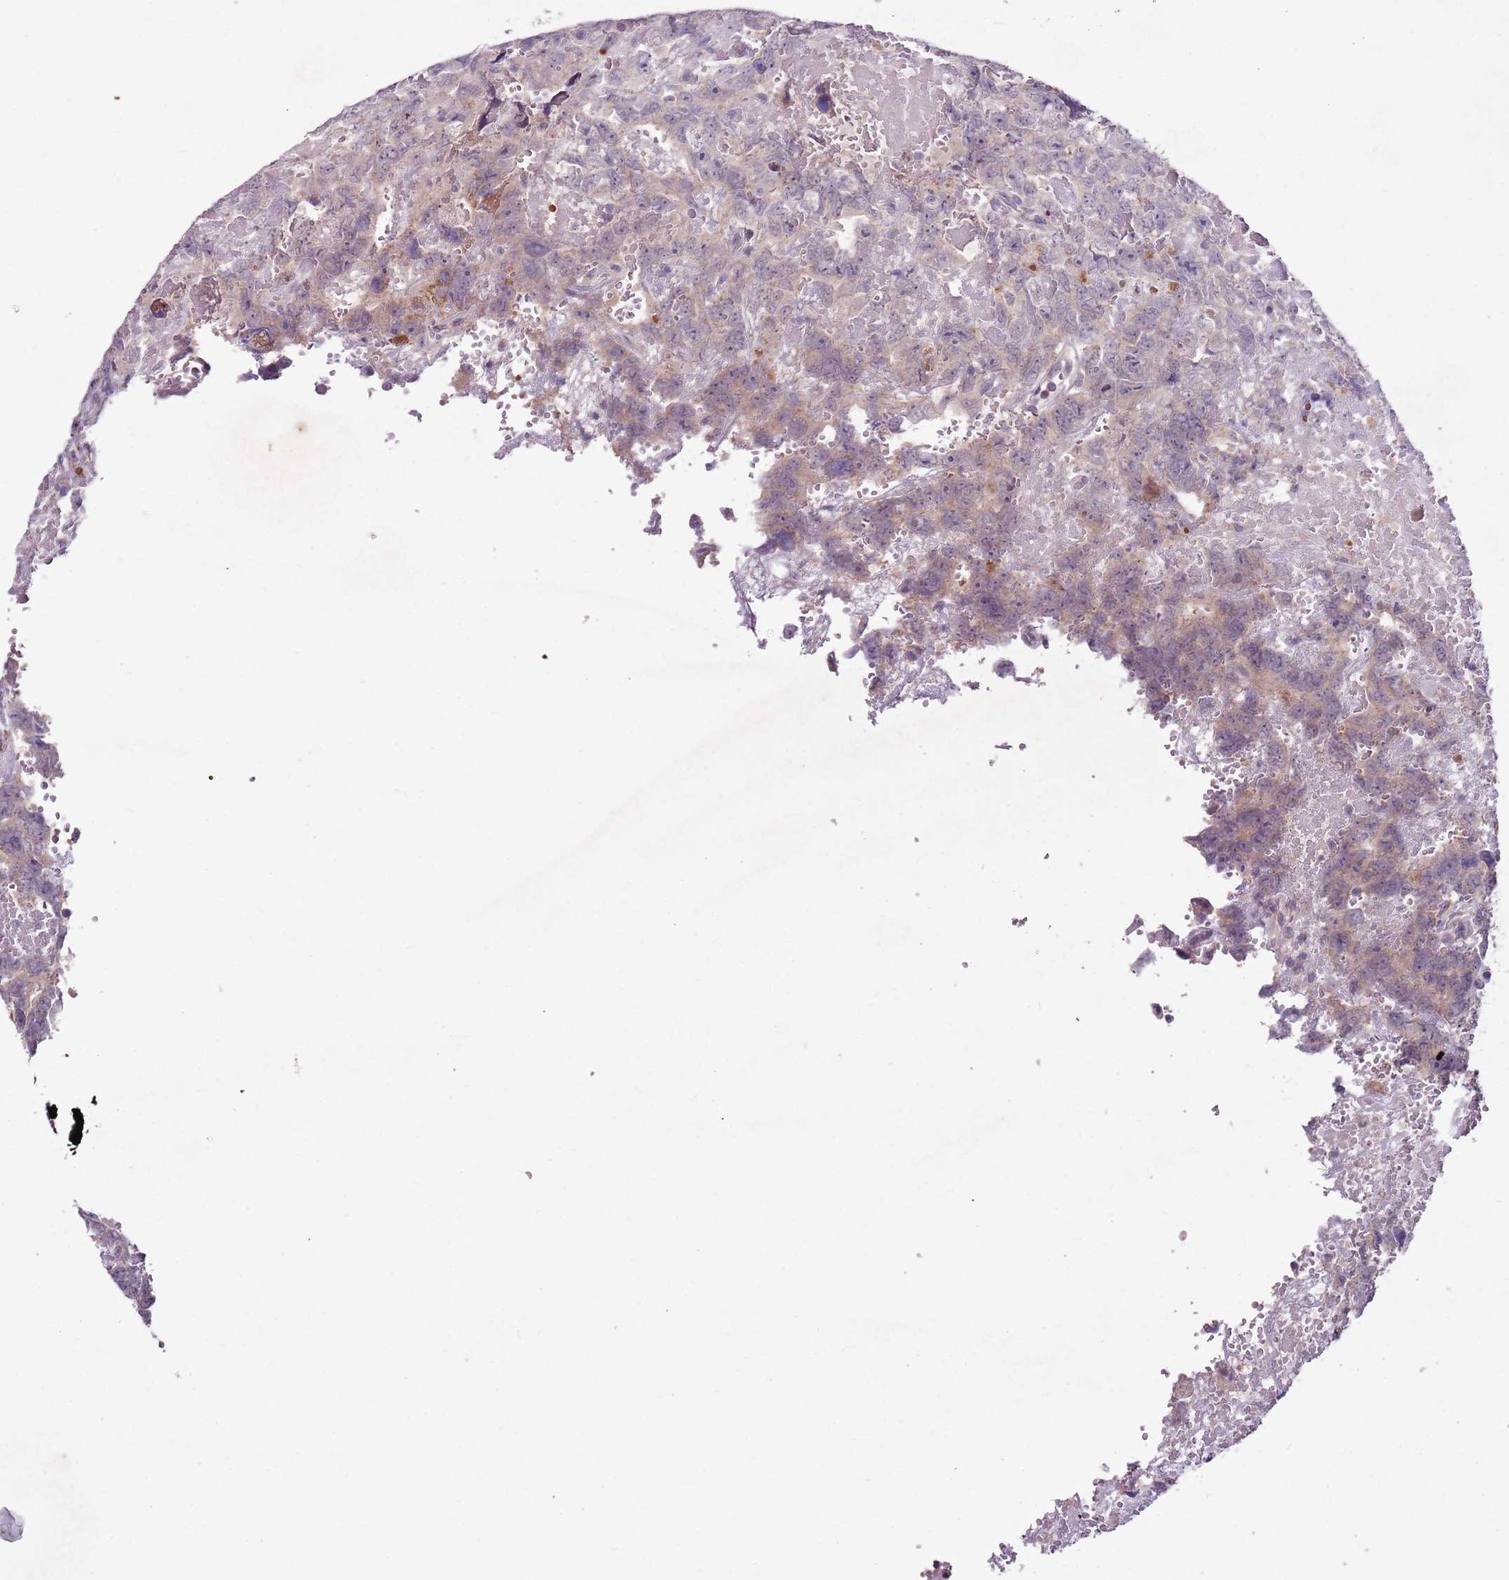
{"staining": {"intensity": "weak", "quantity": "<25%", "location": "cytoplasmic/membranous"}, "tissue": "testis cancer", "cell_type": "Tumor cells", "image_type": "cancer", "snomed": [{"axis": "morphology", "description": "Carcinoma, Embryonal, NOS"}, {"axis": "topography", "description": "Testis"}], "caption": "High magnification brightfield microscopy of testis embryonal carcinoma stained with DAB (3,3'-diaminobenzidine) (brown) and counterstained with hematoxylin (blue): tumor cells show no significant staining.", "gene": "NRDE2", "patient": {"sex": "male", "age": 45}}